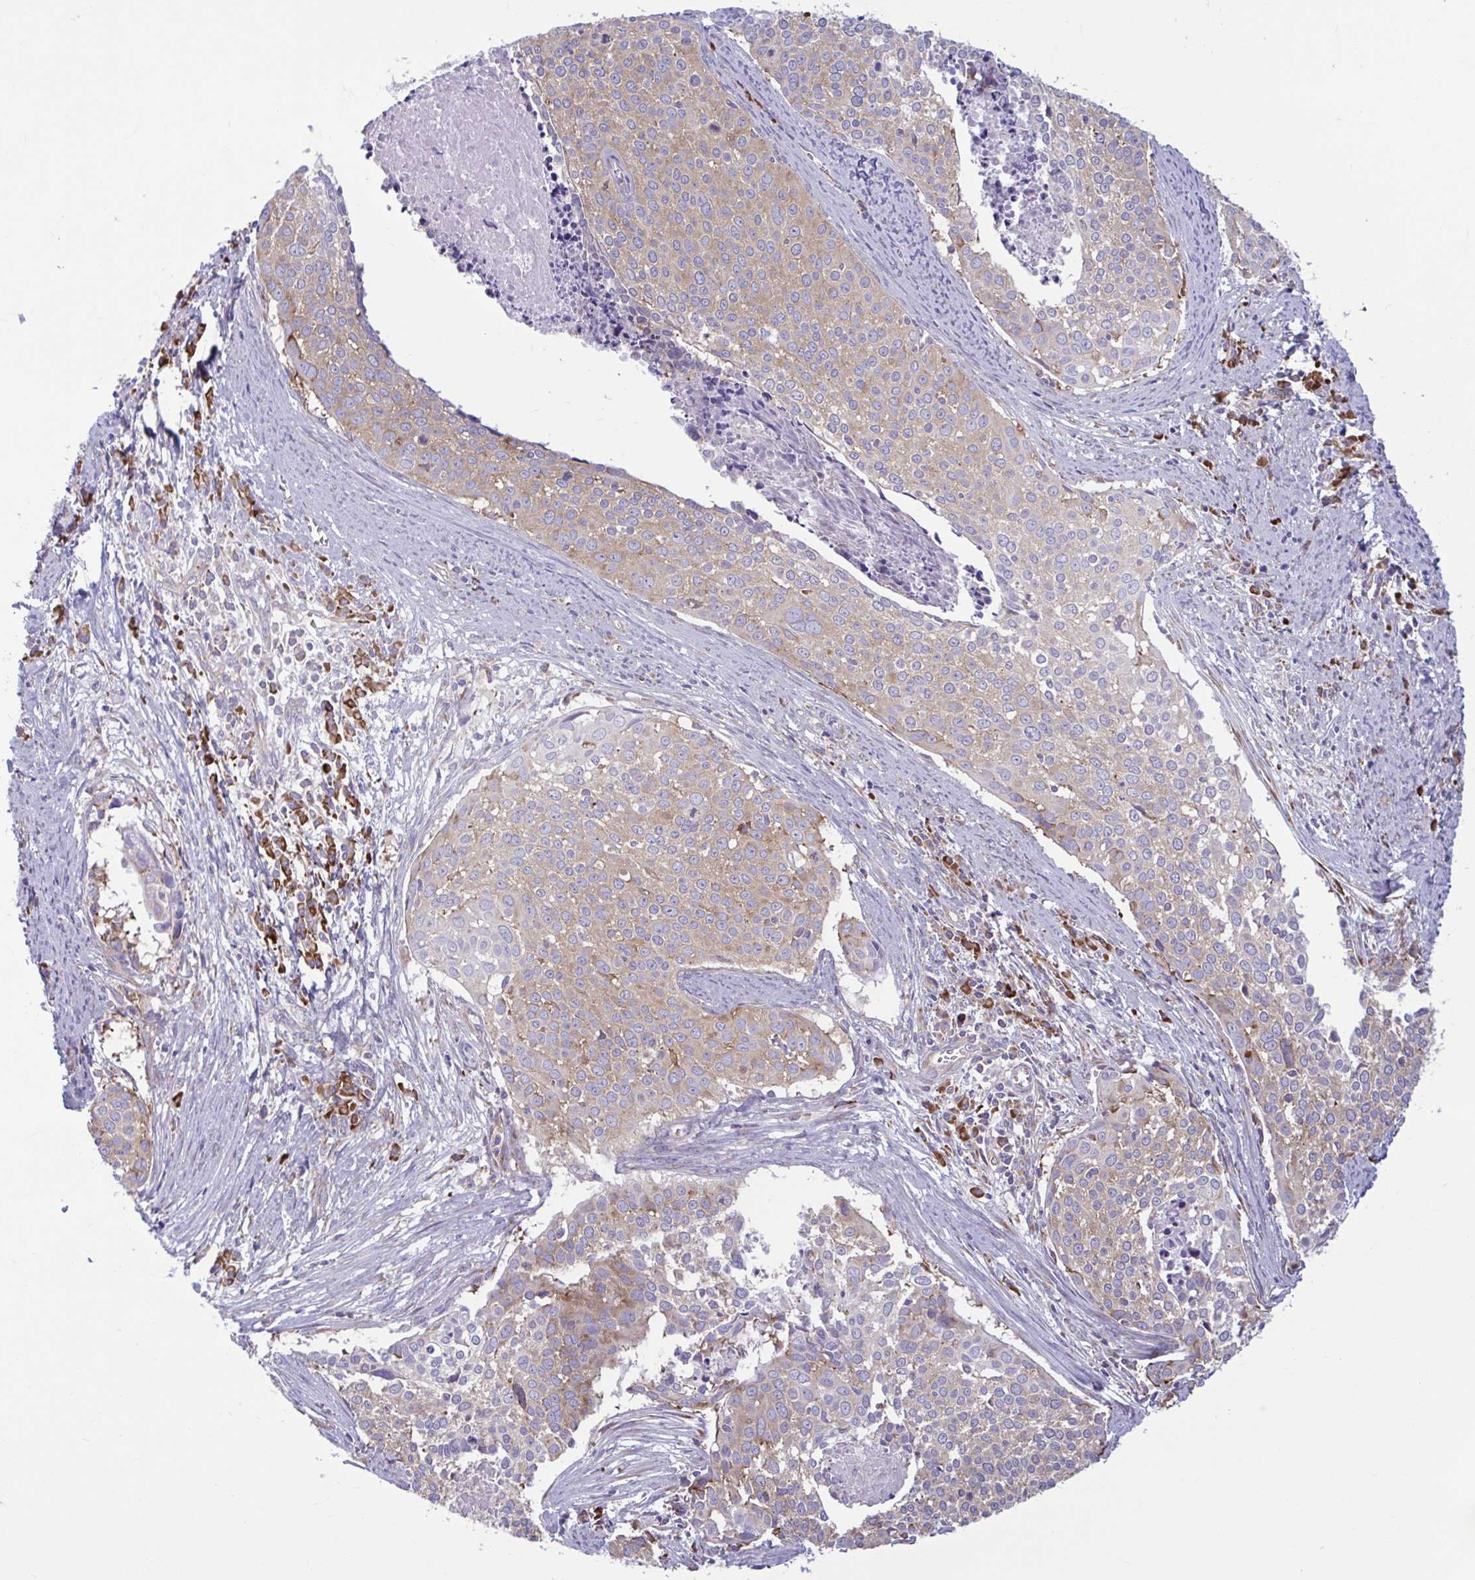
{"staining": {"intensity": "weak", "quantity": "25%-75%", "location": "cytoplasmic/membranous"}, "tissue": "cervical cancer", "cell_type": "Tumor cells", "image_type": "cancer", "snomed": [{"axis": "morphology", "description": "Squamous cell carcinoma, NOS"}, {"axis": "topography", "description": "Cervix"}], "caption": "Brown immunohistochemical staining in cervical cancer (squamous cell carcinoma) demonstrates weak cytoplasmic/membranous staining in about 25%-75% of tumor cells.", "gene": "RPS16", "patient": {"sex": "female", "age": 39}}